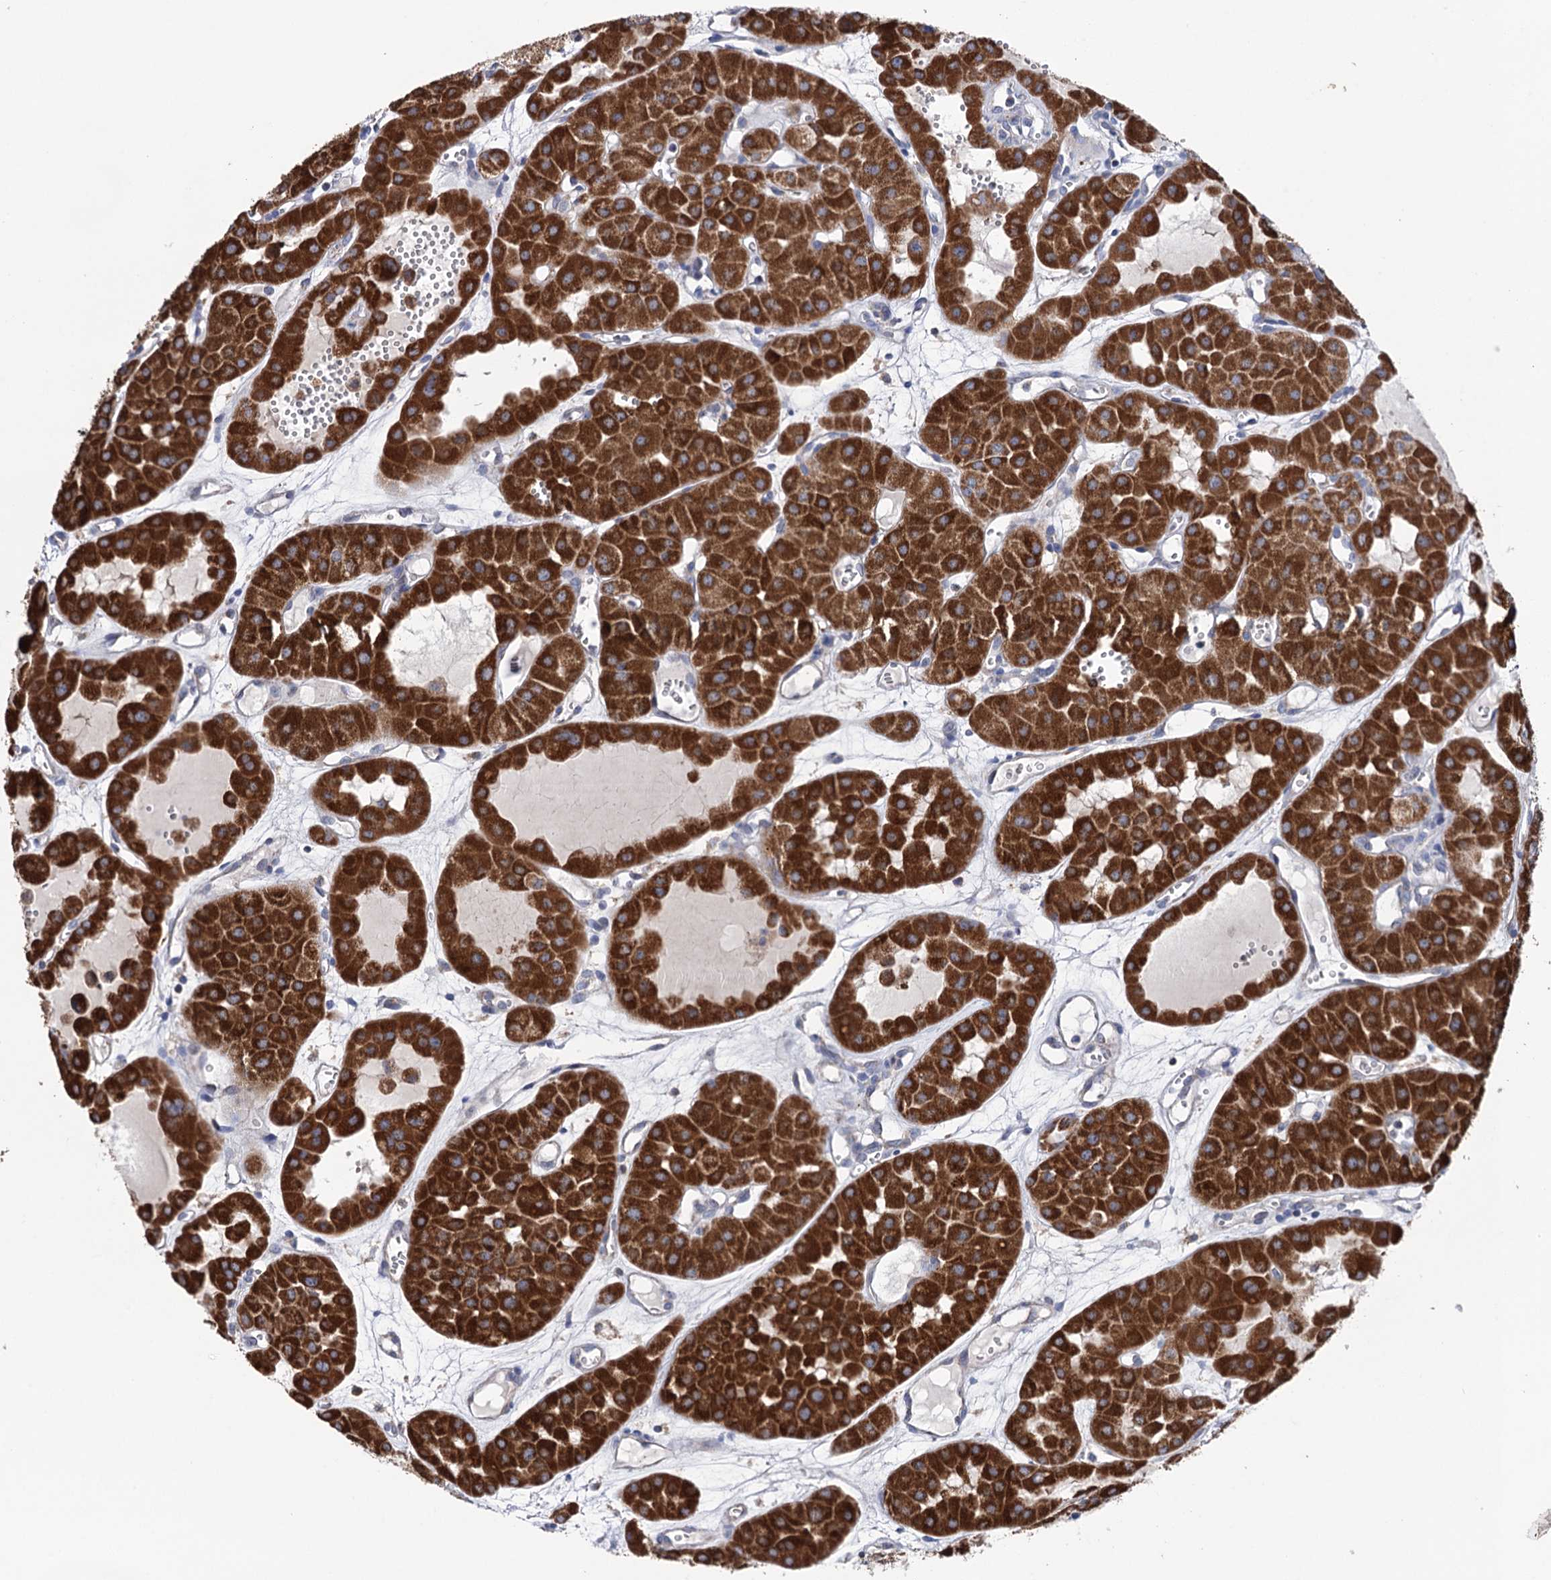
{"staining": {"intensity": "strong", "quantity": ">75%", "location": "cytoplasmic/membranous"}, "tissue": "renal cancer", "cell_type": "Tumor cells", "image_type": "cancer", "snomed": [{"axis": "morphology", "description": "Carcinoma, NOS"}, {"axis": "topography", "description": "Kidney"}], "caption": "An IHC photomicrograph of neoplastic tissue is shown. Protein staining in brown labels strong cytoplasmic/membranous positivity in carcinoma (renal) within tumor cells.", "gene": "SUCLA2", "patient": {"sex": "female", "age": 75}}